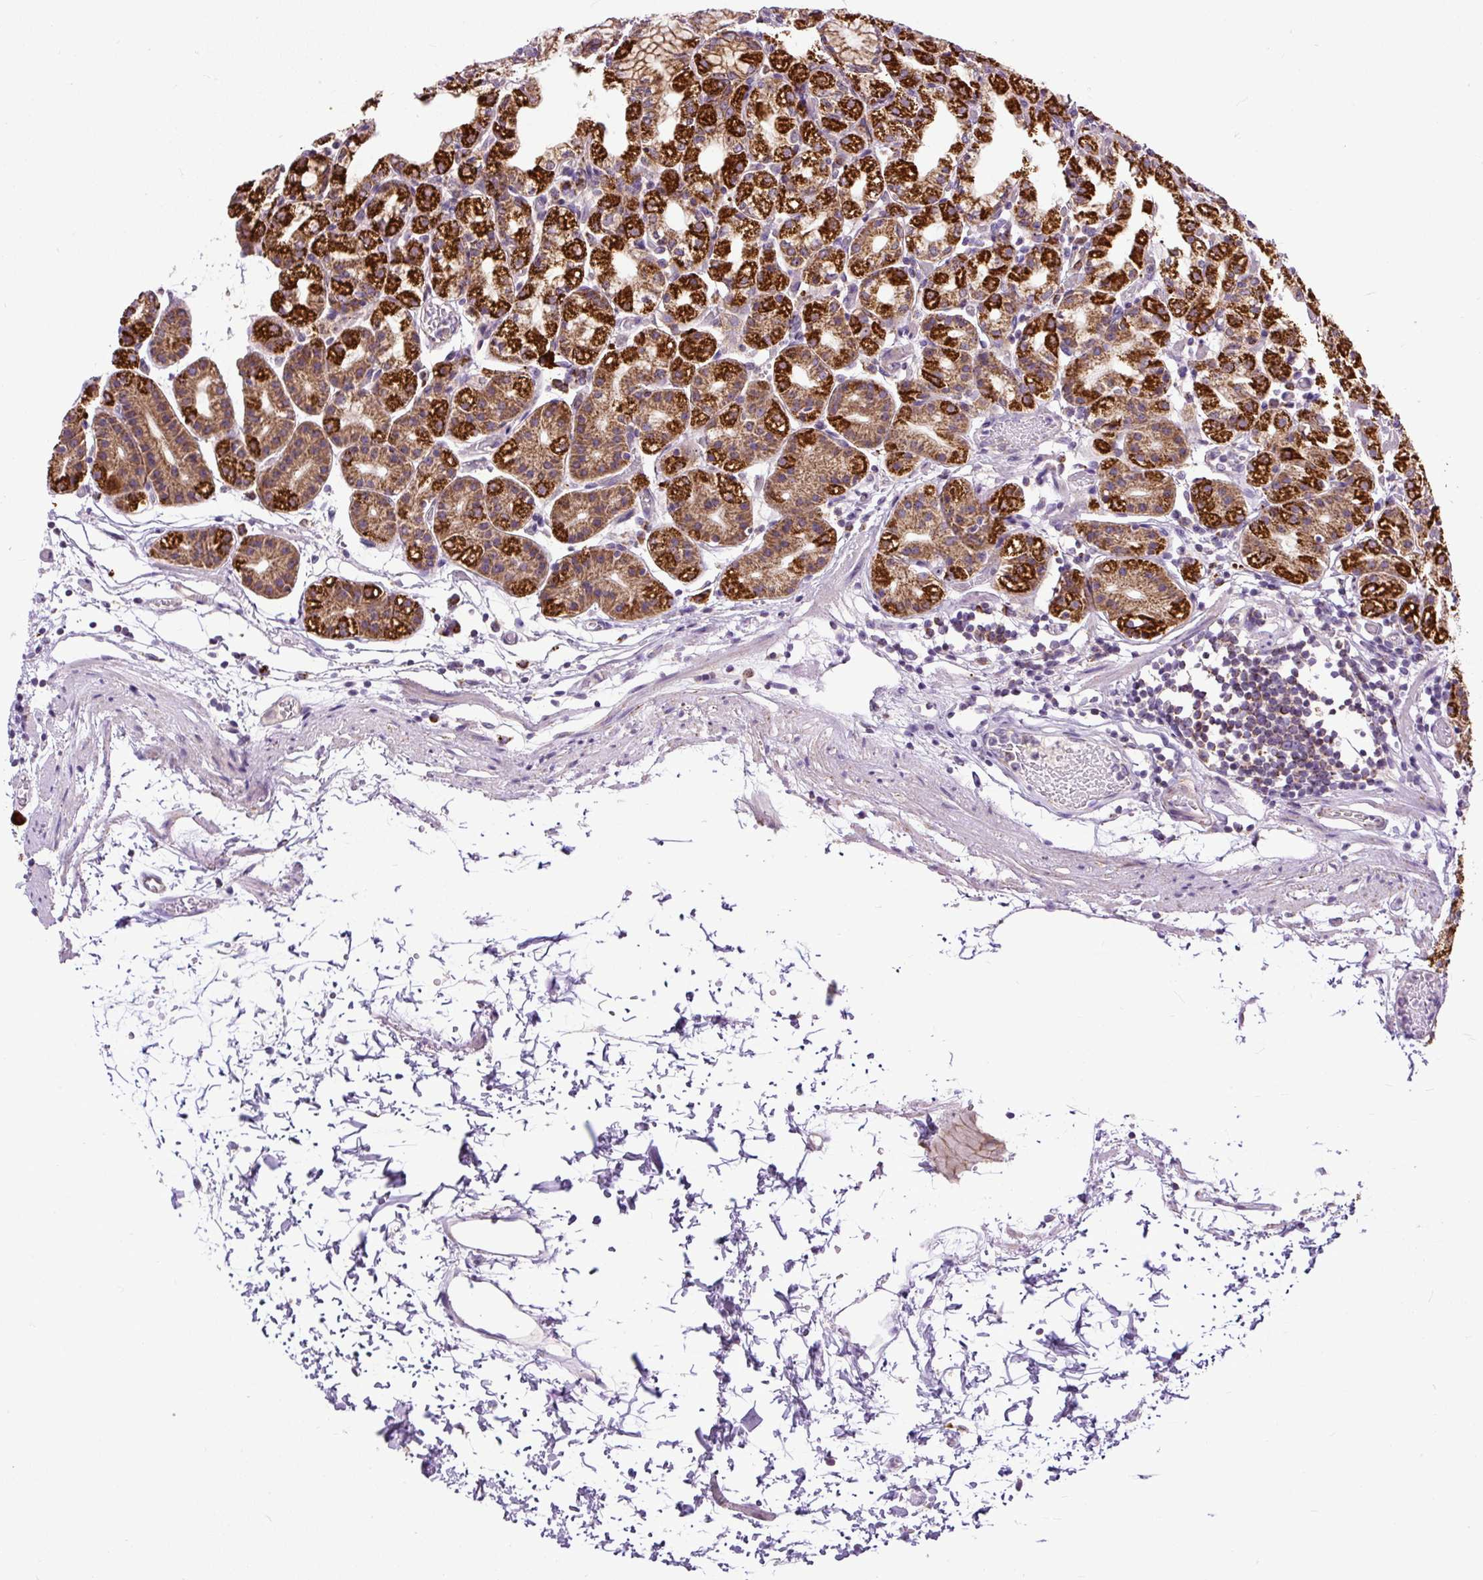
{"staining": {"intensity": "strong", "quantity": ">75%", "location": "cytoplasmic/membranous"}, "tissue": "stomach", "cell_type": "Glandular cells", "image_type": "normal", "snomed": [{"axis": "morphology", "description": "Normal tissue, NOS"}, {"axis": "topography", "description": "Stomach"}], "caption": "Protein staining of unremarkable stomach shows strong cytoplasmic/membranous positivity in about >75% of glandular cells. Immunohistochemistry stains the protein of interest in brown and the nuclei are stained blue.", "gene": "TM2D3", "patient": {"sex": "female", "age": 57}}